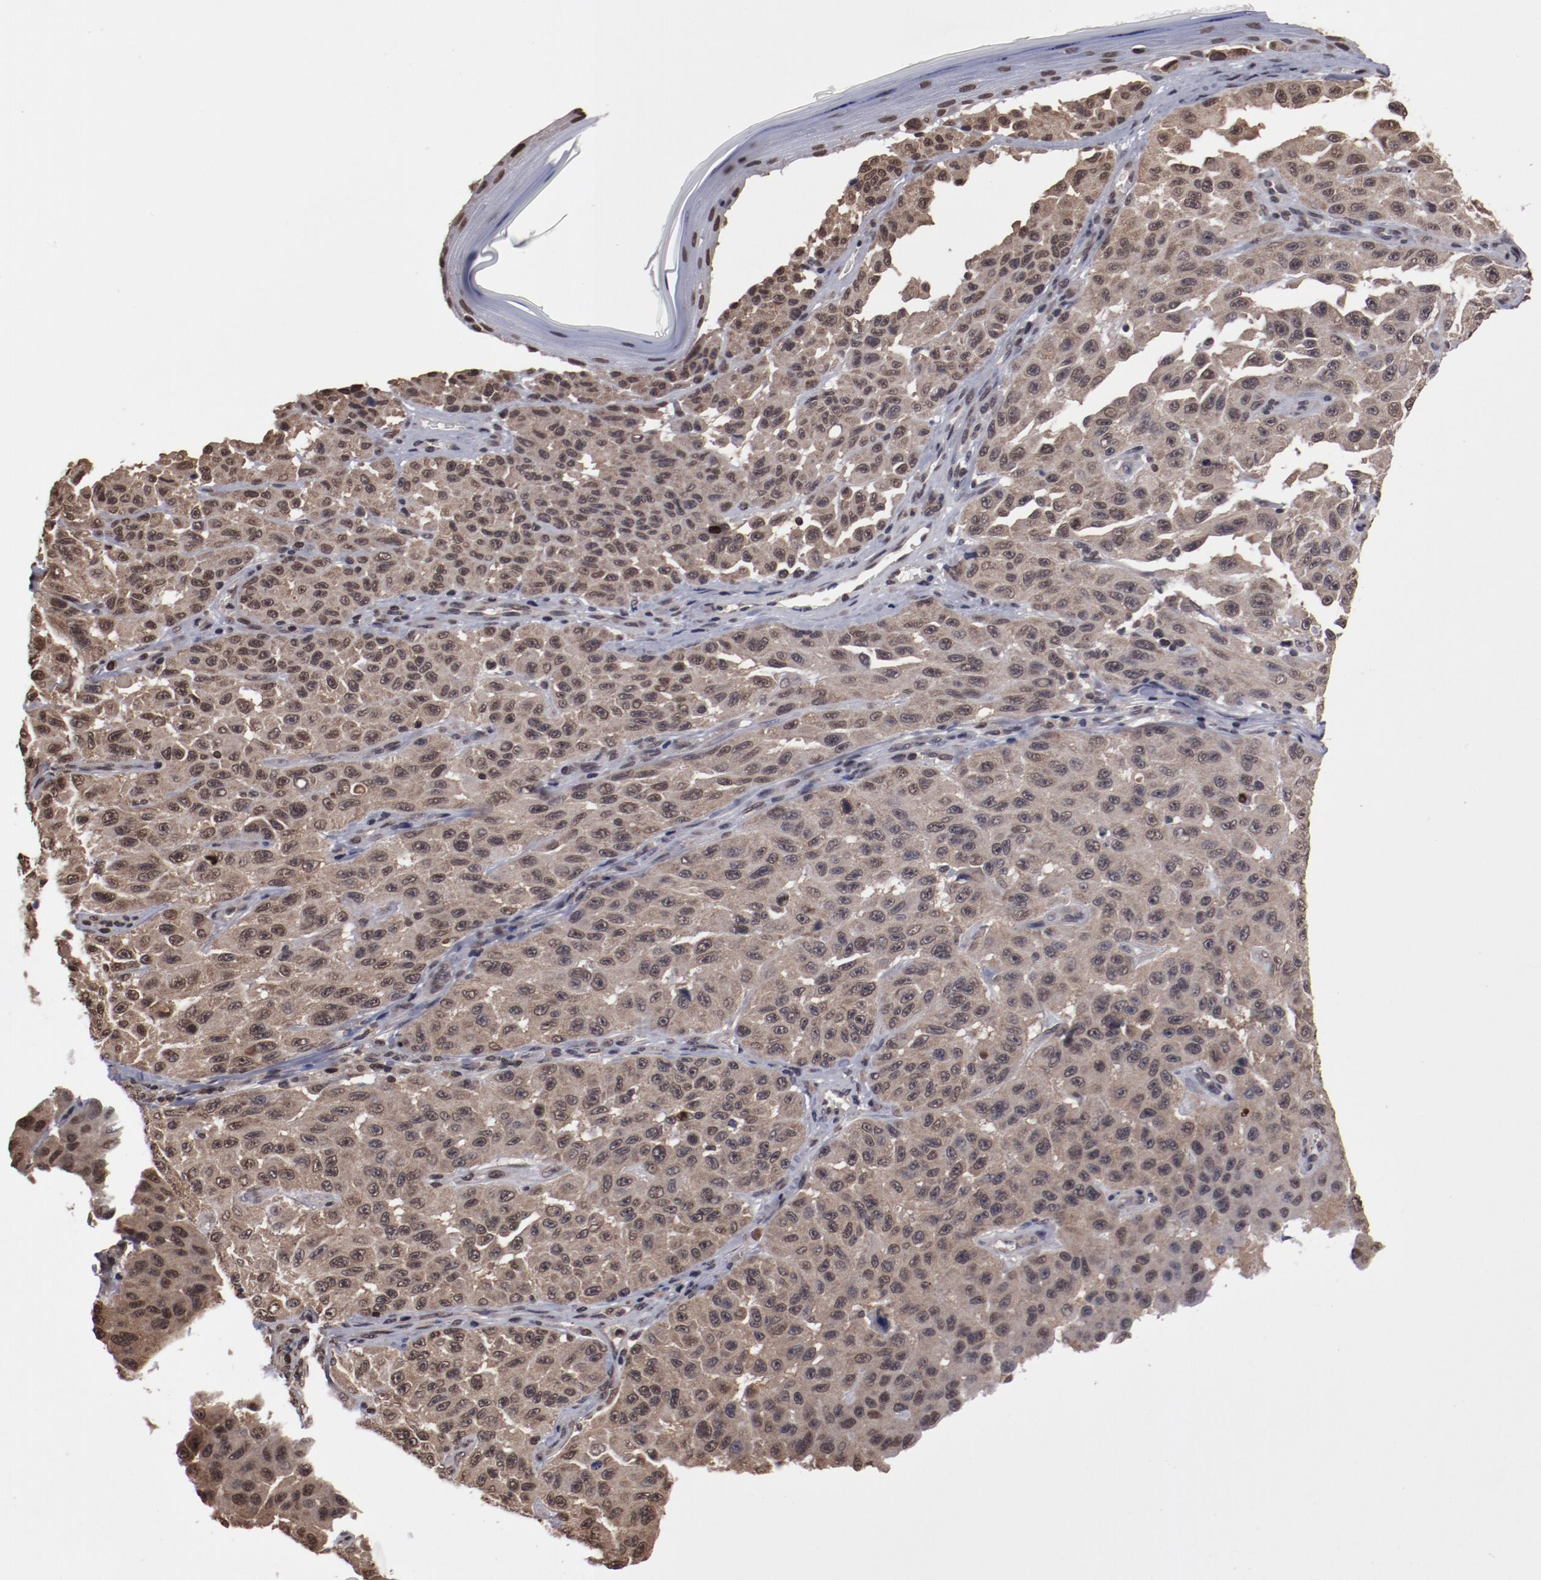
{"staining": {"intensity": "moderate", "quantity": ">75%", "location": "cytoplasmic/membranous,nuclear"}, "tissue": "melanoma", "cell_type": "Tumor cells", "image_type": "cancer", "snomed": [{"axis": "morphology", "description": "Malignant melanoma, NOS"}, {"axis": "topography", "description": "Skin"}], "caption": "Tumor cells reveal medium levels of moderate cytoplasmic/membranous and nuclear expression in about >75% of cells in melanoma.", "gene": "AKT1", "patient": {"sex": "male", "age": 30}}